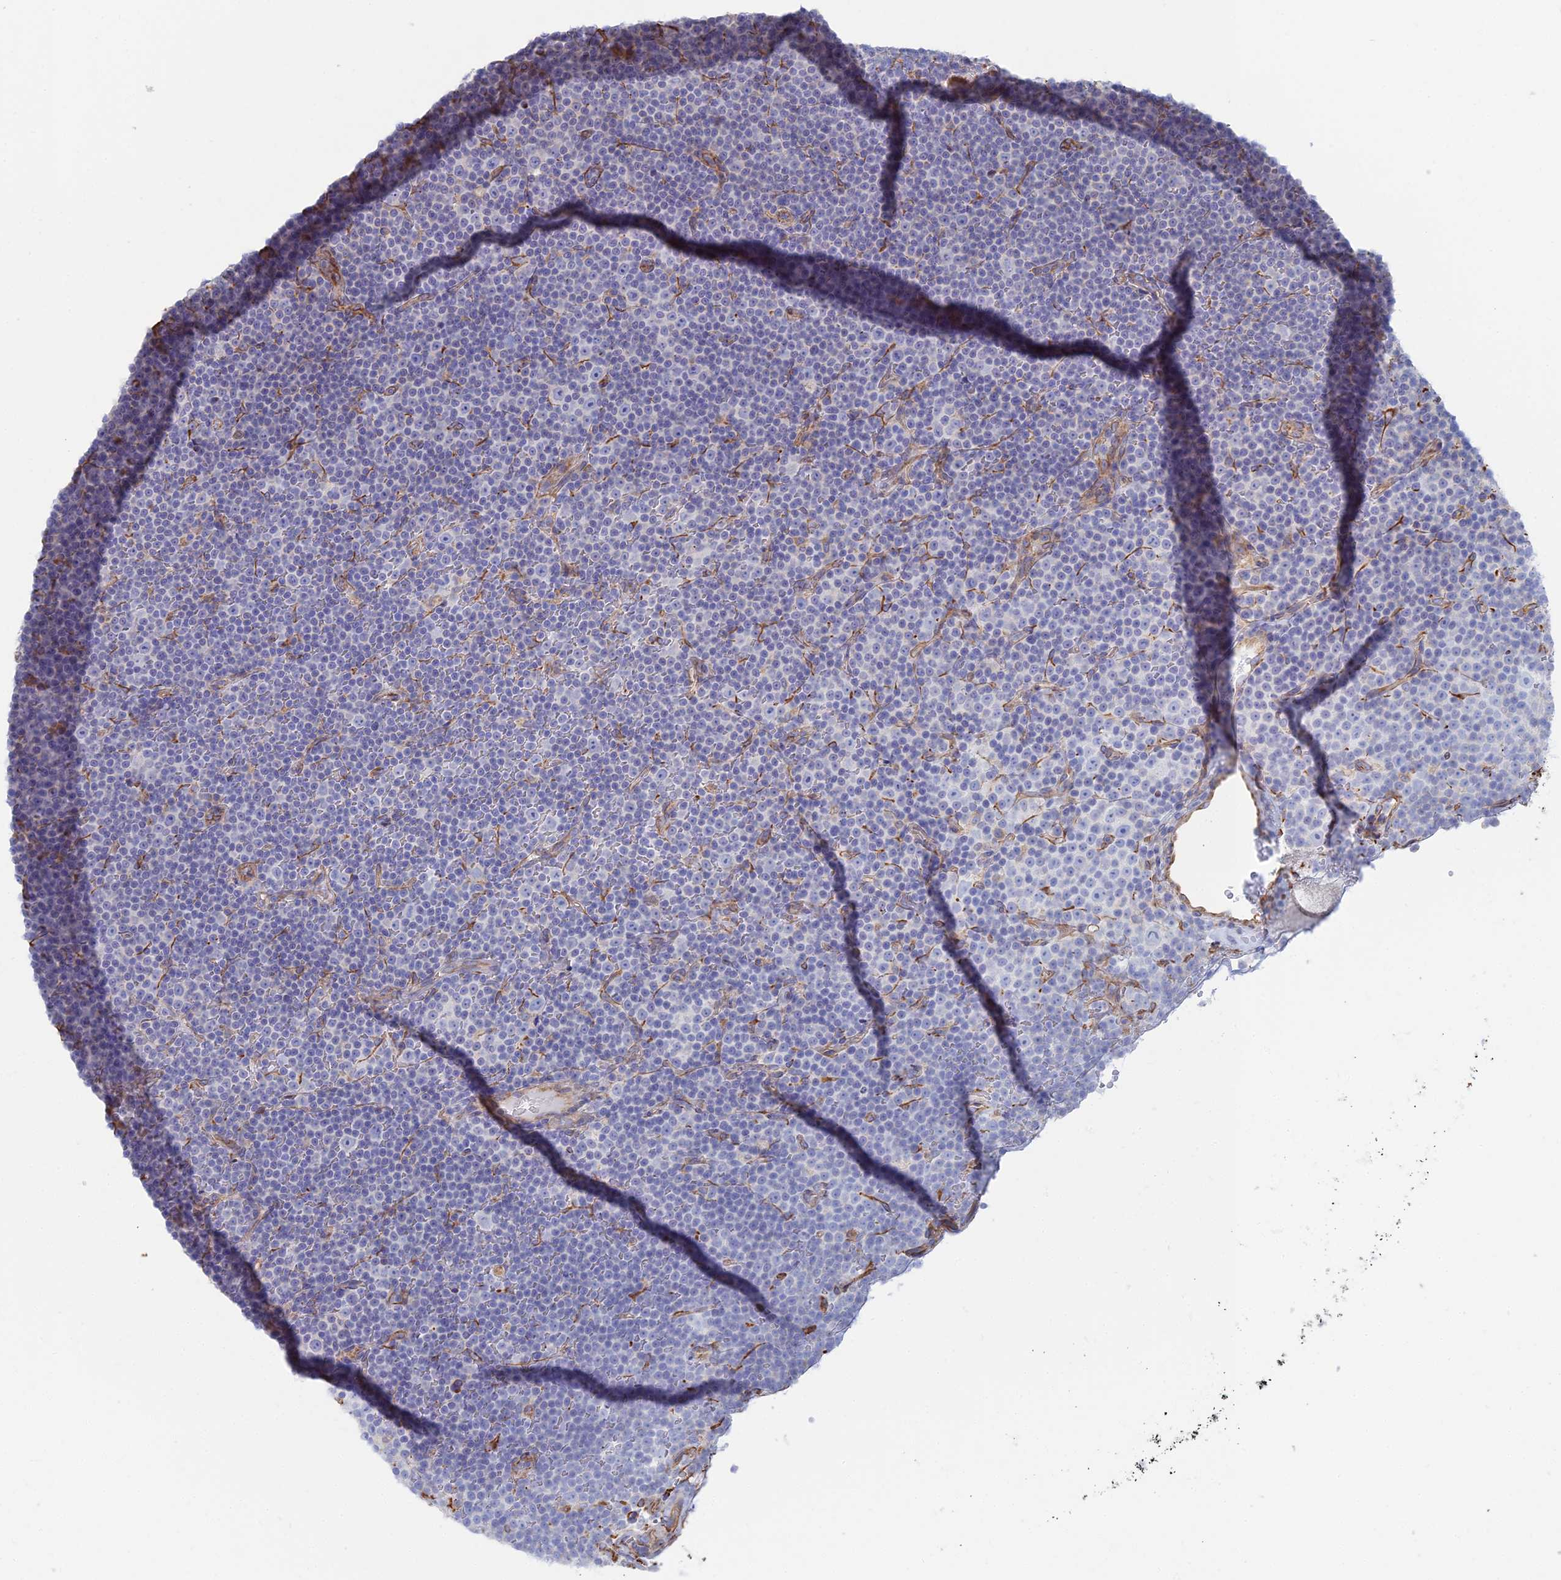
{"staining": {"intensity": "negative", "quantity": "none", "location": "none"}, "tissue": "lymphoma", "cell_type": "Tumor cells", "image_type": "cancer", "snomed": [{"axis": "morphology", "description": "Malignant lymphoma, non-Hodgkin's type, Low grade"}, {"axis": "topography", "description": "Lymph node"}], "caption": "Malignant lymphoma, non-Hodgkin's type (low-grade) stained for a protein using immunohistochemistry (IHC) demonstrates no staining tumor cells.", "gene": "CLVS2", "patient": {"sex": "female", "age": 67}}